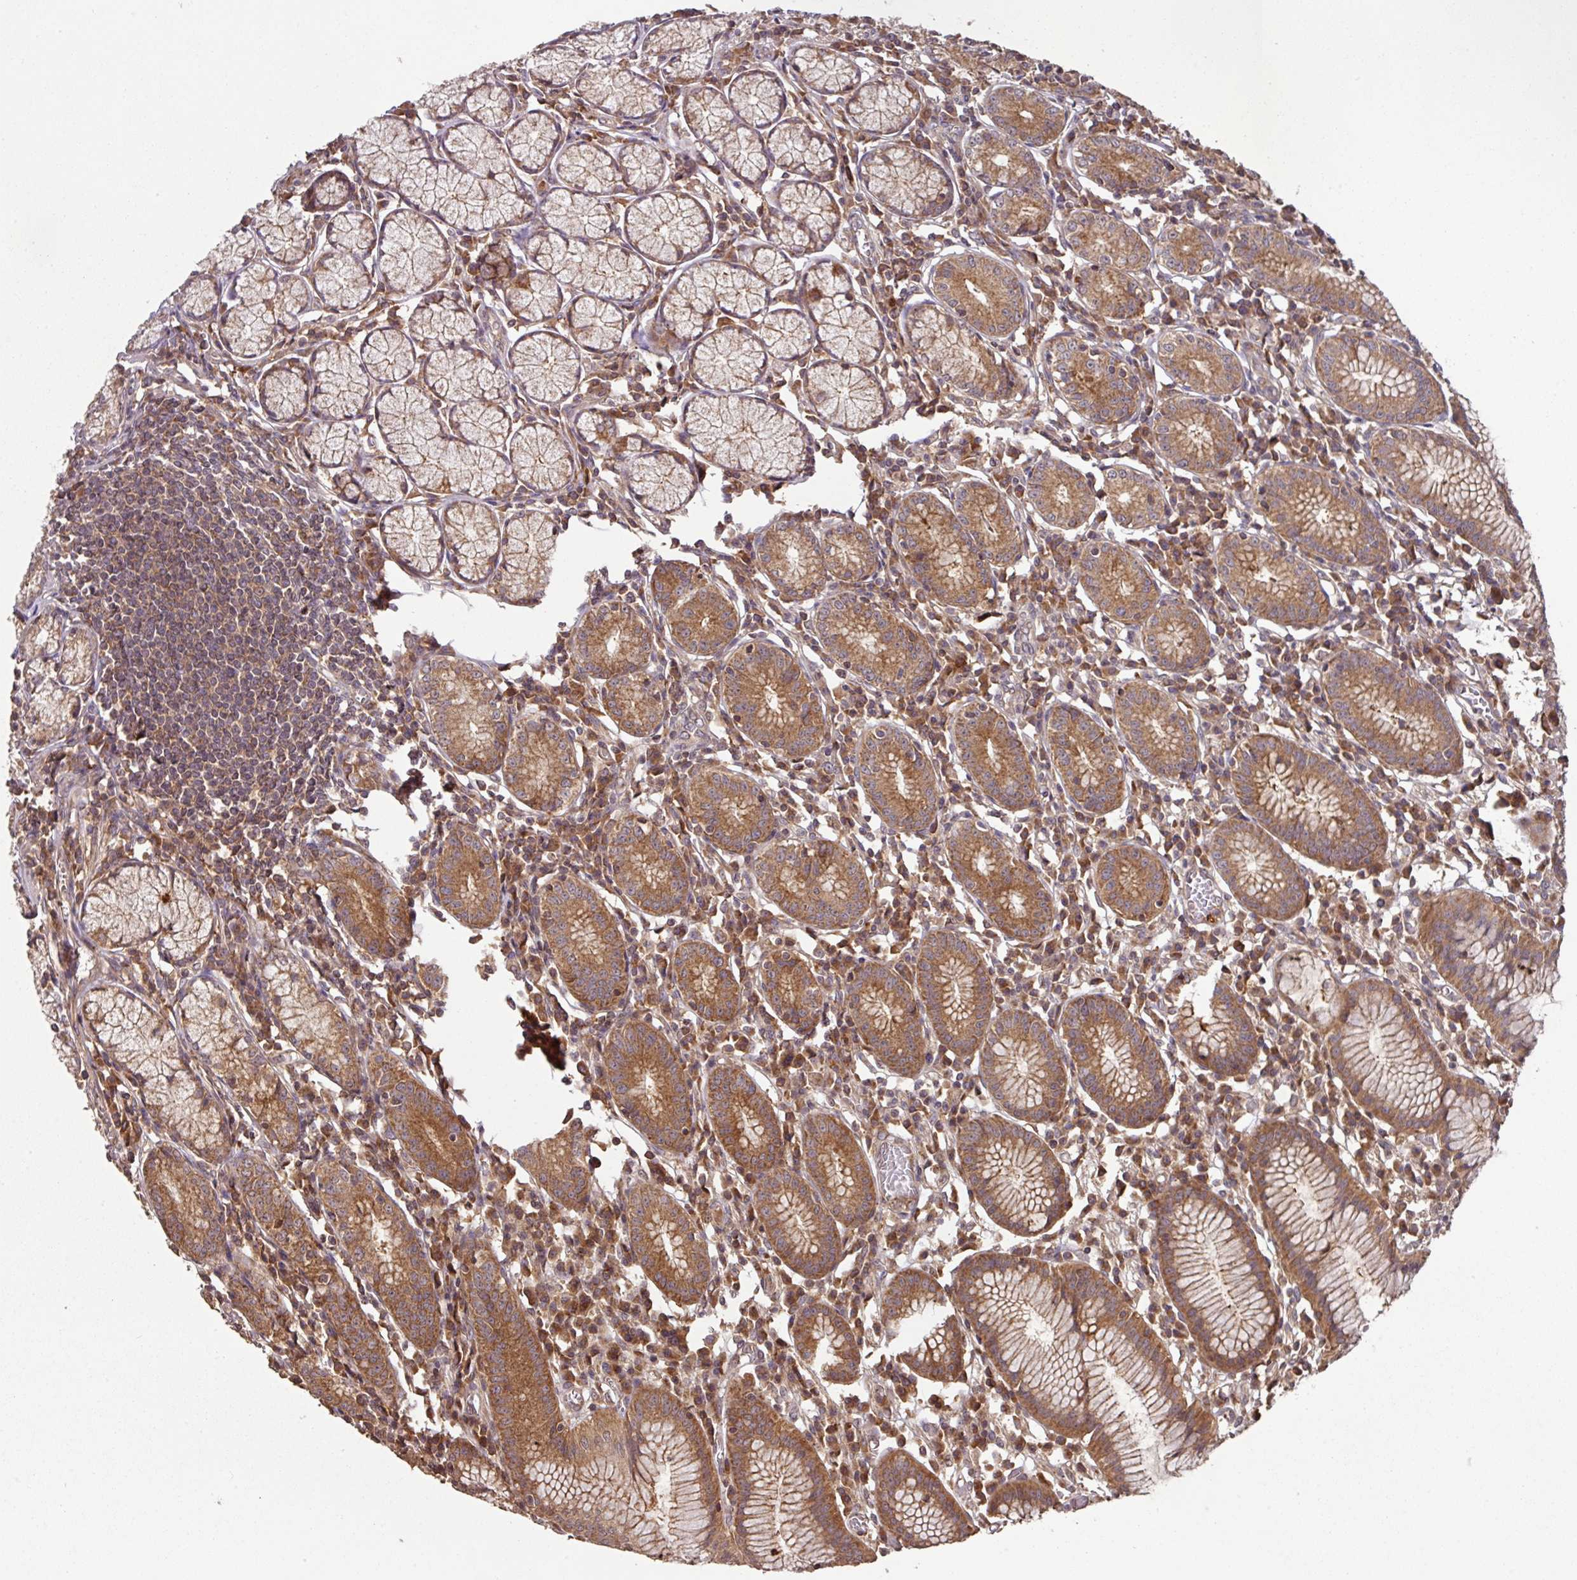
{"staining": {"intensity": "strong", "quantity": ">75%", "location": "cytoplasmic/membranous"}, "tissue": "stomach", "cell_type": "Glandular cells", "image_type": "normal", "snomed": [{"axis": "morphology", "description": "Normal tissue, NOS"}, {"axis": "topography", "description": "Stomach"}], "caption": "High-magnification brightfield microscopy of unremarkable stomach stained with DAB (brown) and counterstained with hematoxylin (blue). glandular cells exhibit strong cytoplasmic/membranous staining is present in approximately>75% of cells. (Brightfield microscopy of DAB IHC at high magnification).", "gene": "MRRF", "patient": {"sex": "male", "age": 55}}